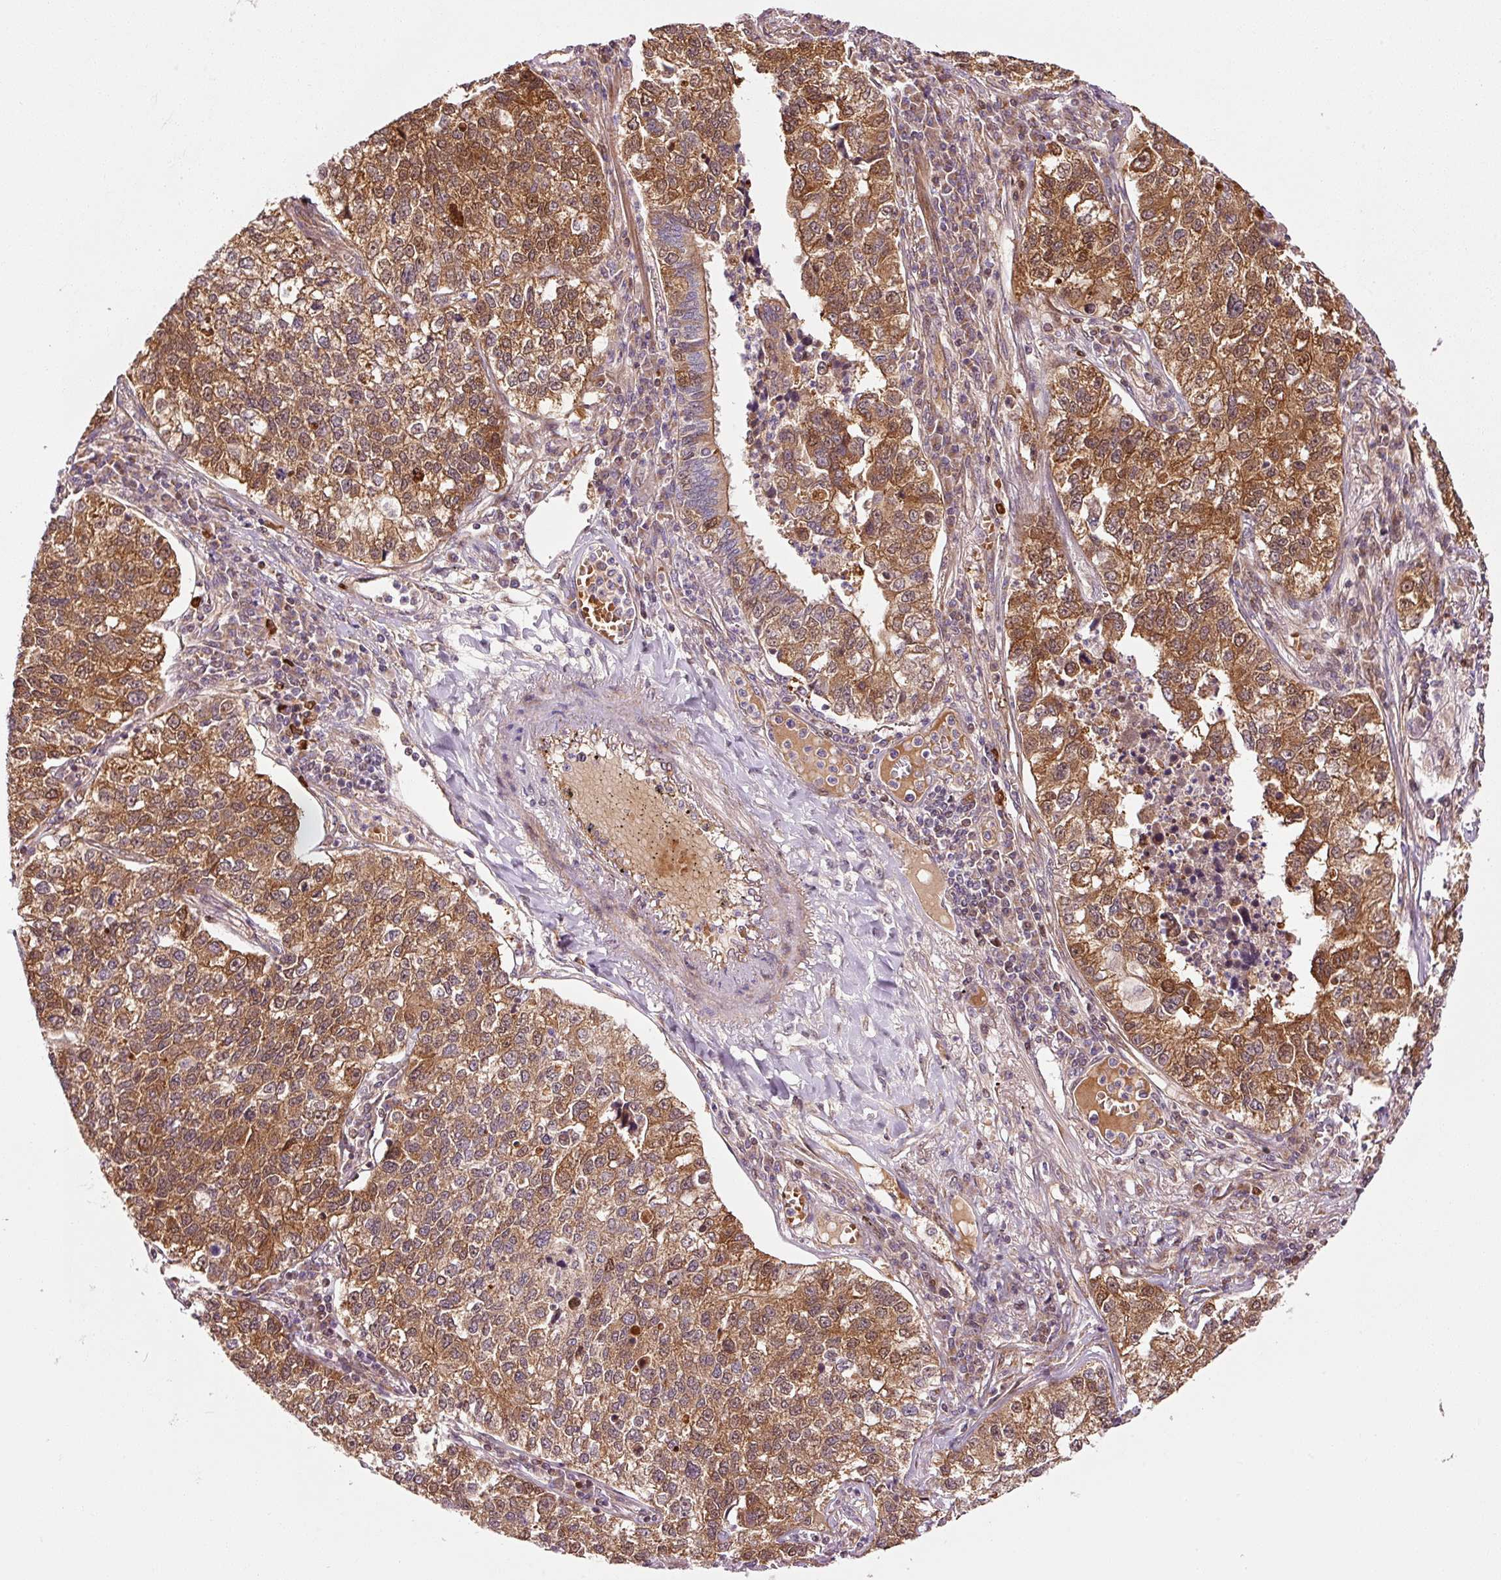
{"staining": {"intensity": "strong", "quantity": ">75%", "location": "cytoplasmic/membranous,nuclear"}, "tissue": "lung cancer", "cell_type": "Tumor cells", "image_type": "cancer", "snomed": [{"axis": "morphology", "description": "Adenocarcinoma, NOS"}, {"axis": "topography", "description": "Lung"}], "caption": "Adenocarcinoma (lung) stained with a brown dye exhibits strong cytoplasmic/membranous and nuclear positive positivity in about >75% of tumor cells.", "gene": "PPP1R14B", "patient": {"sex": "male", "age": 49}}